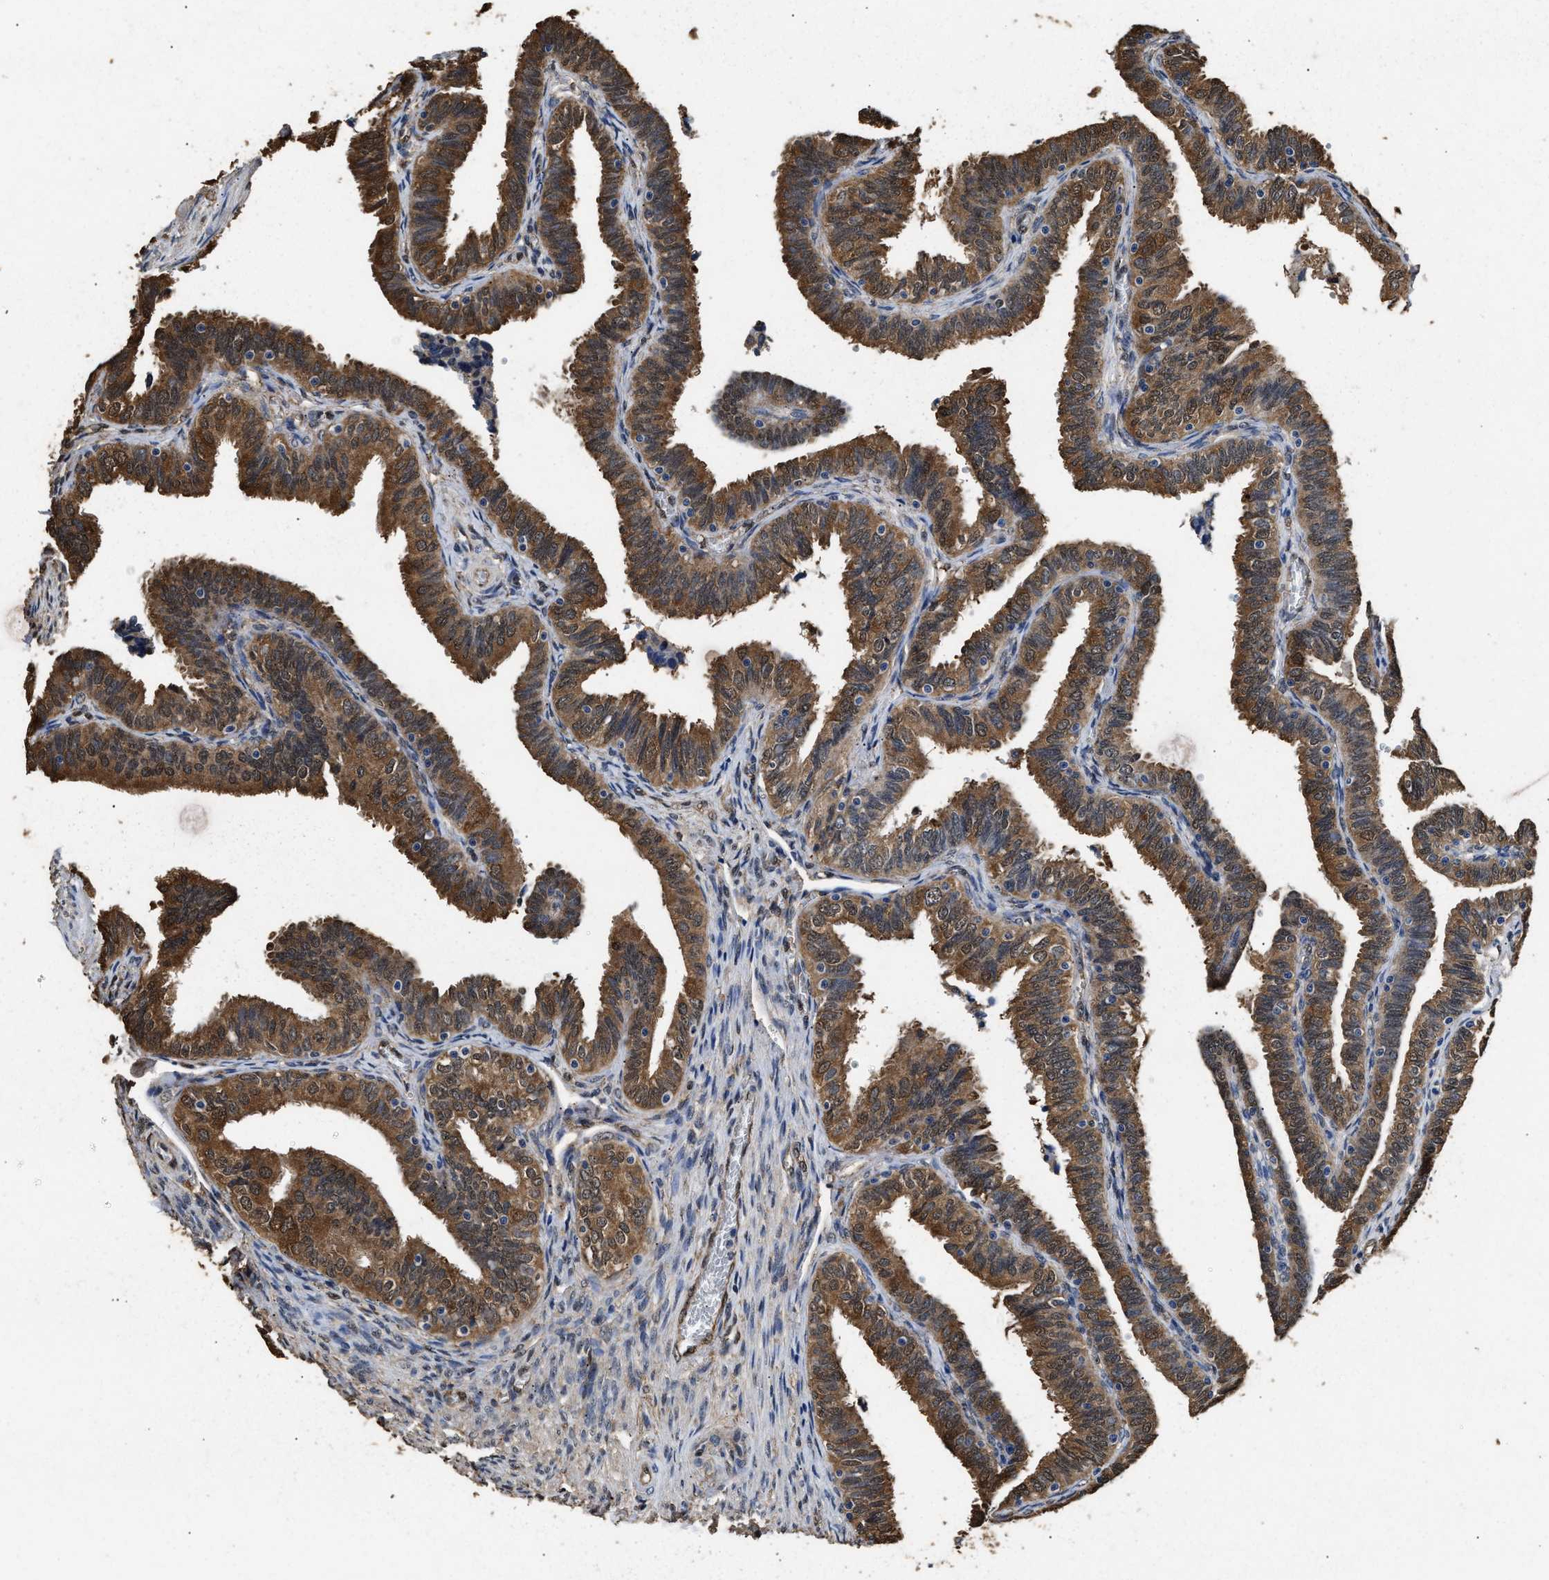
{"staining": {"intensity": "moderate", "quantity": ">75%", "location": "cytoplasmic/membranous,nuclear"}, "tissue": "fallopian tube", "cell_type": "Glandular cells", "image_type": "normal", "snomed": [{"axis": "morphology", "description": "Normal tissue, NOS"}, {"axis": "topography", "description": "Fallopian tube"}], "caption": "About >75% of glandular cells in unremarkable human fallopian tube demonstrate moderate cytoplasmic/membranous,nuclear protein expression as visualized by brown immunohistochemical staining.", "gene": "YWHAE", "patient": {"sex": "female", "age": 46}}